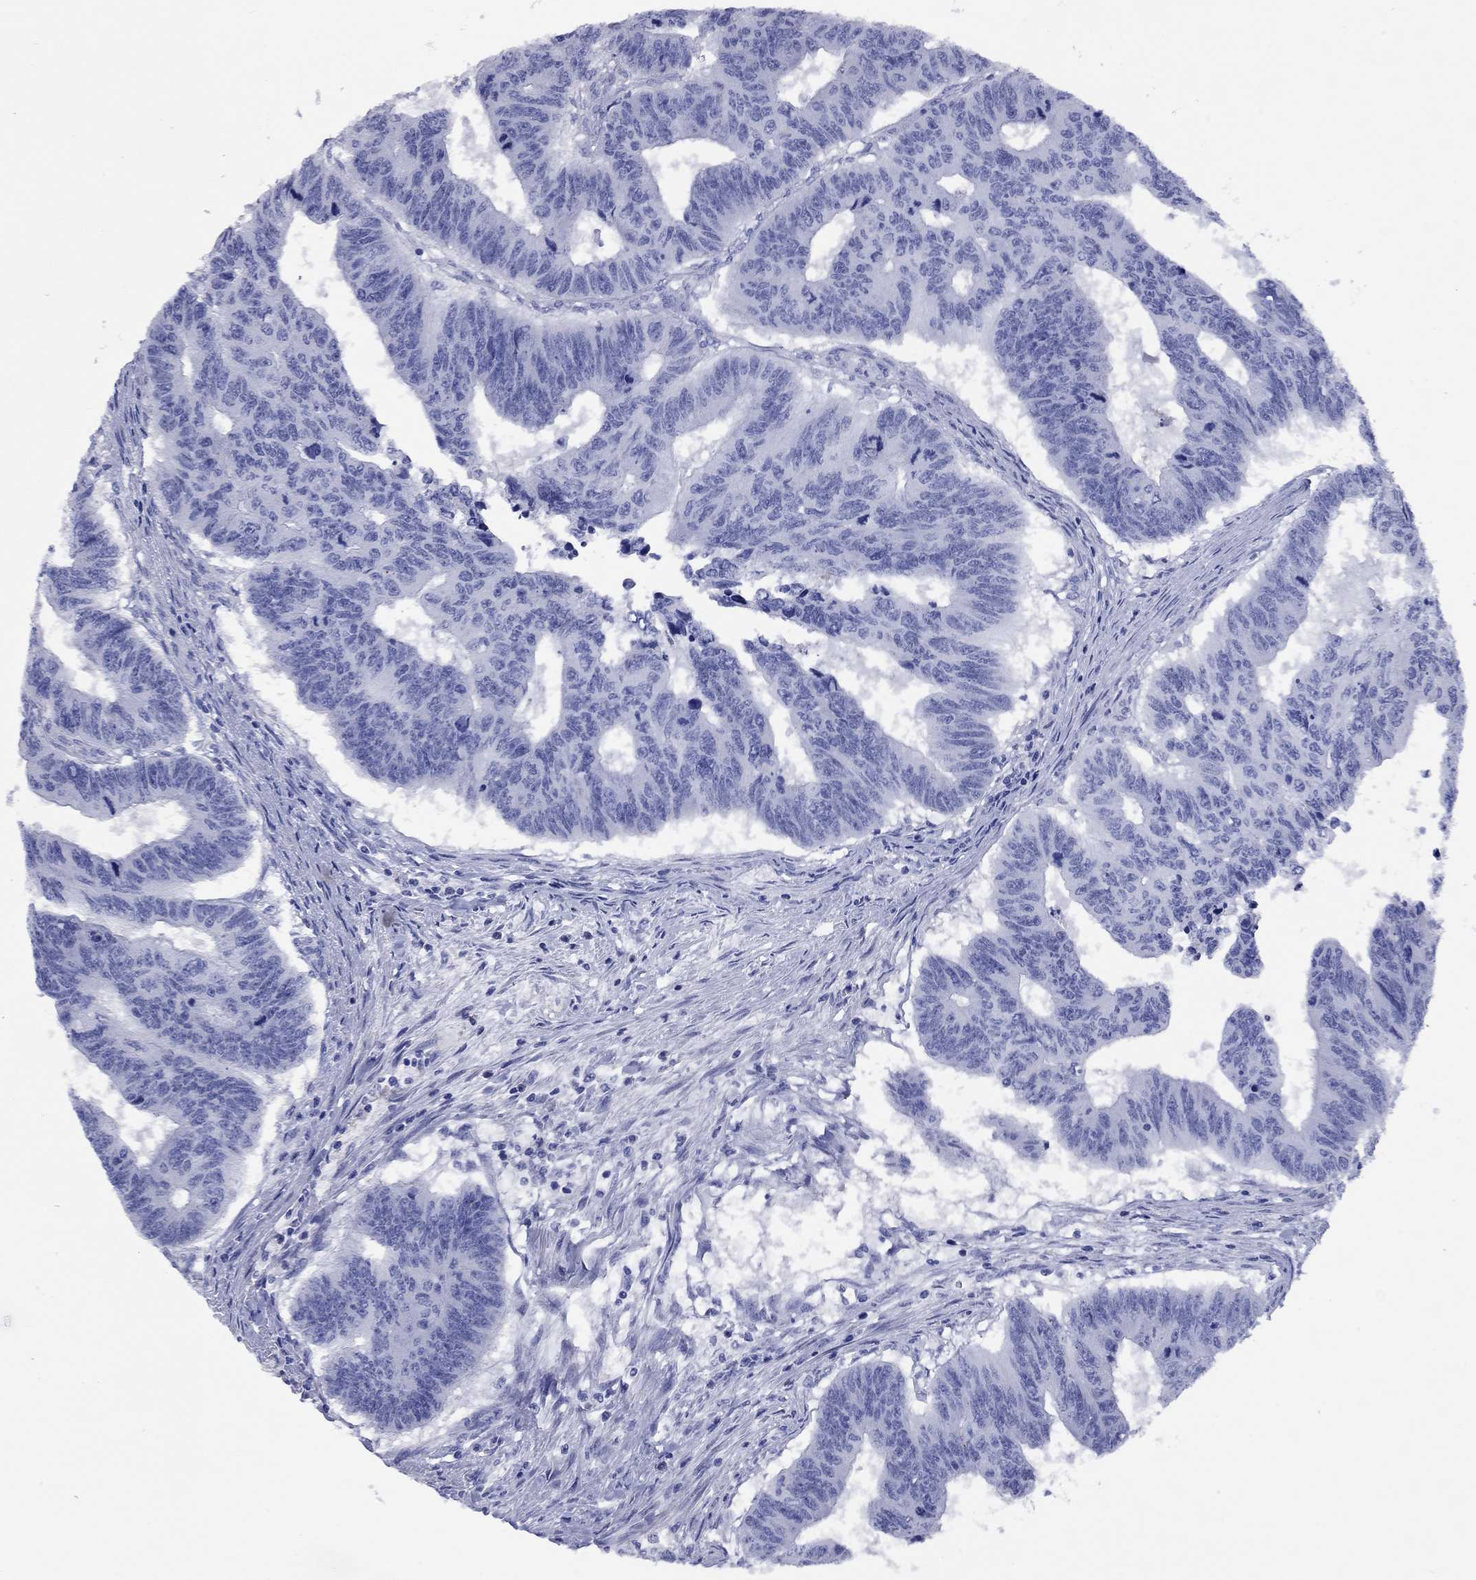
{"staining": {"intensity": "negative", "quantity": "none", "location": "none"}, "tissue": "colorectal cancer", "cell_type": "Tumor cells", "image_type": "cancer", "snomed": [{"axis": "morphology", "description": "Adenocarcinoma, NOS"}, {"axis": "topography", "description": "Rectum"}], "caption": "High power microscopy histopathology image of an immunohistochemistry (IHC) micrograph of colorectal cancer, revealing no significant positivity in tumor cells.", "gene": "CCNA1", "patient": {"sex": "female", "age": 85}}